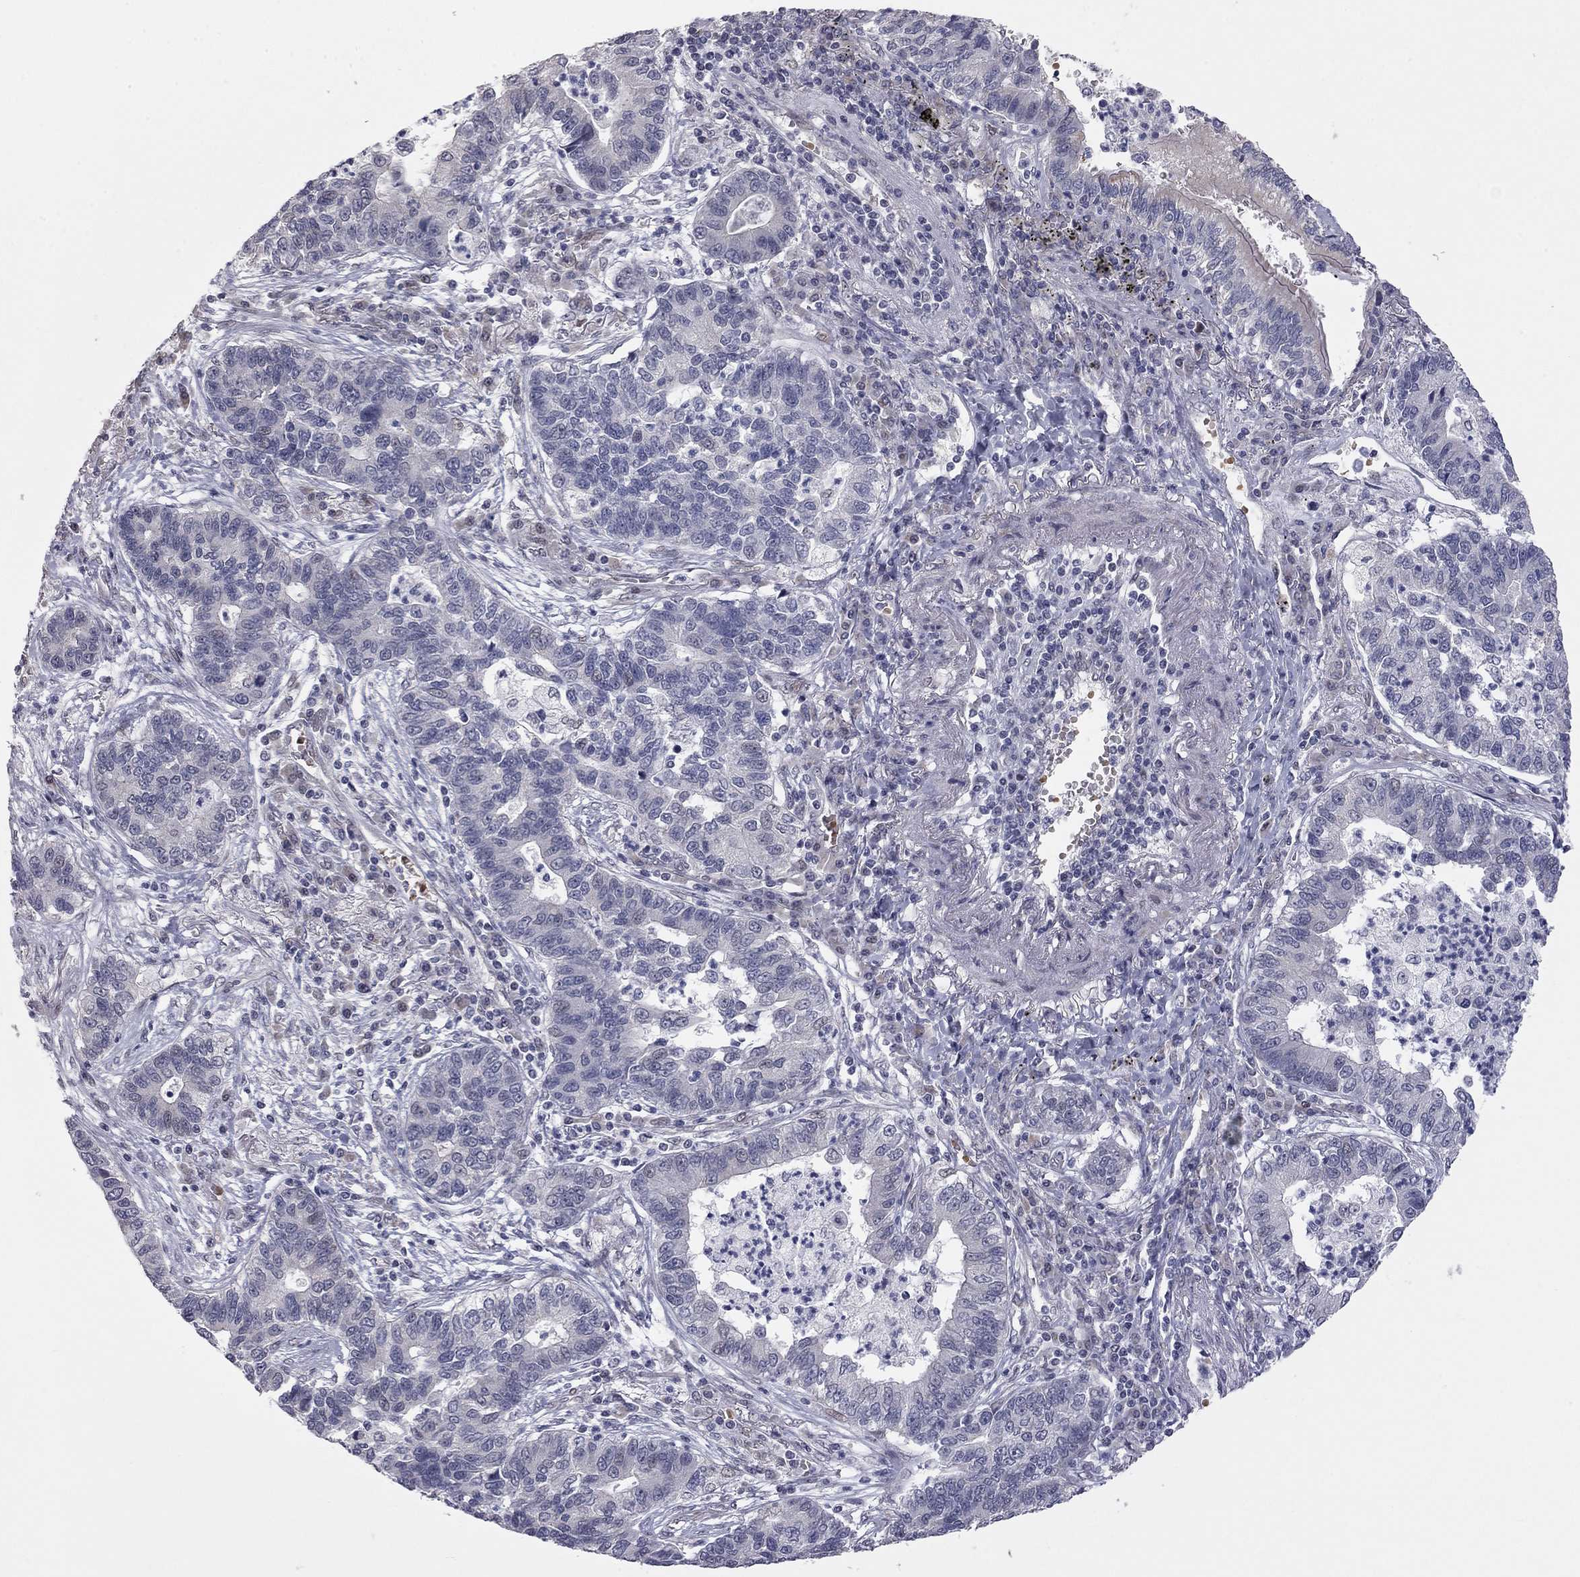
{"staining": {"intensity": "negative", "quantity": "none", "location": "none"}, "tissue": "lung cancer", "cell_type": "Tumor cells", "image_type": "cancer", "snomed": [{"axis": "morphology", "description": "Adenocarcinoma, NOS"}, {"axis": "topography", "description": "Lung"}], "caption": "A micrograph of lung adenocarcinoma stained for a protein reveals no brown staining in tumor cells.", "gene": "MC3R", "patient": {"sex": "female", "age": 57}}